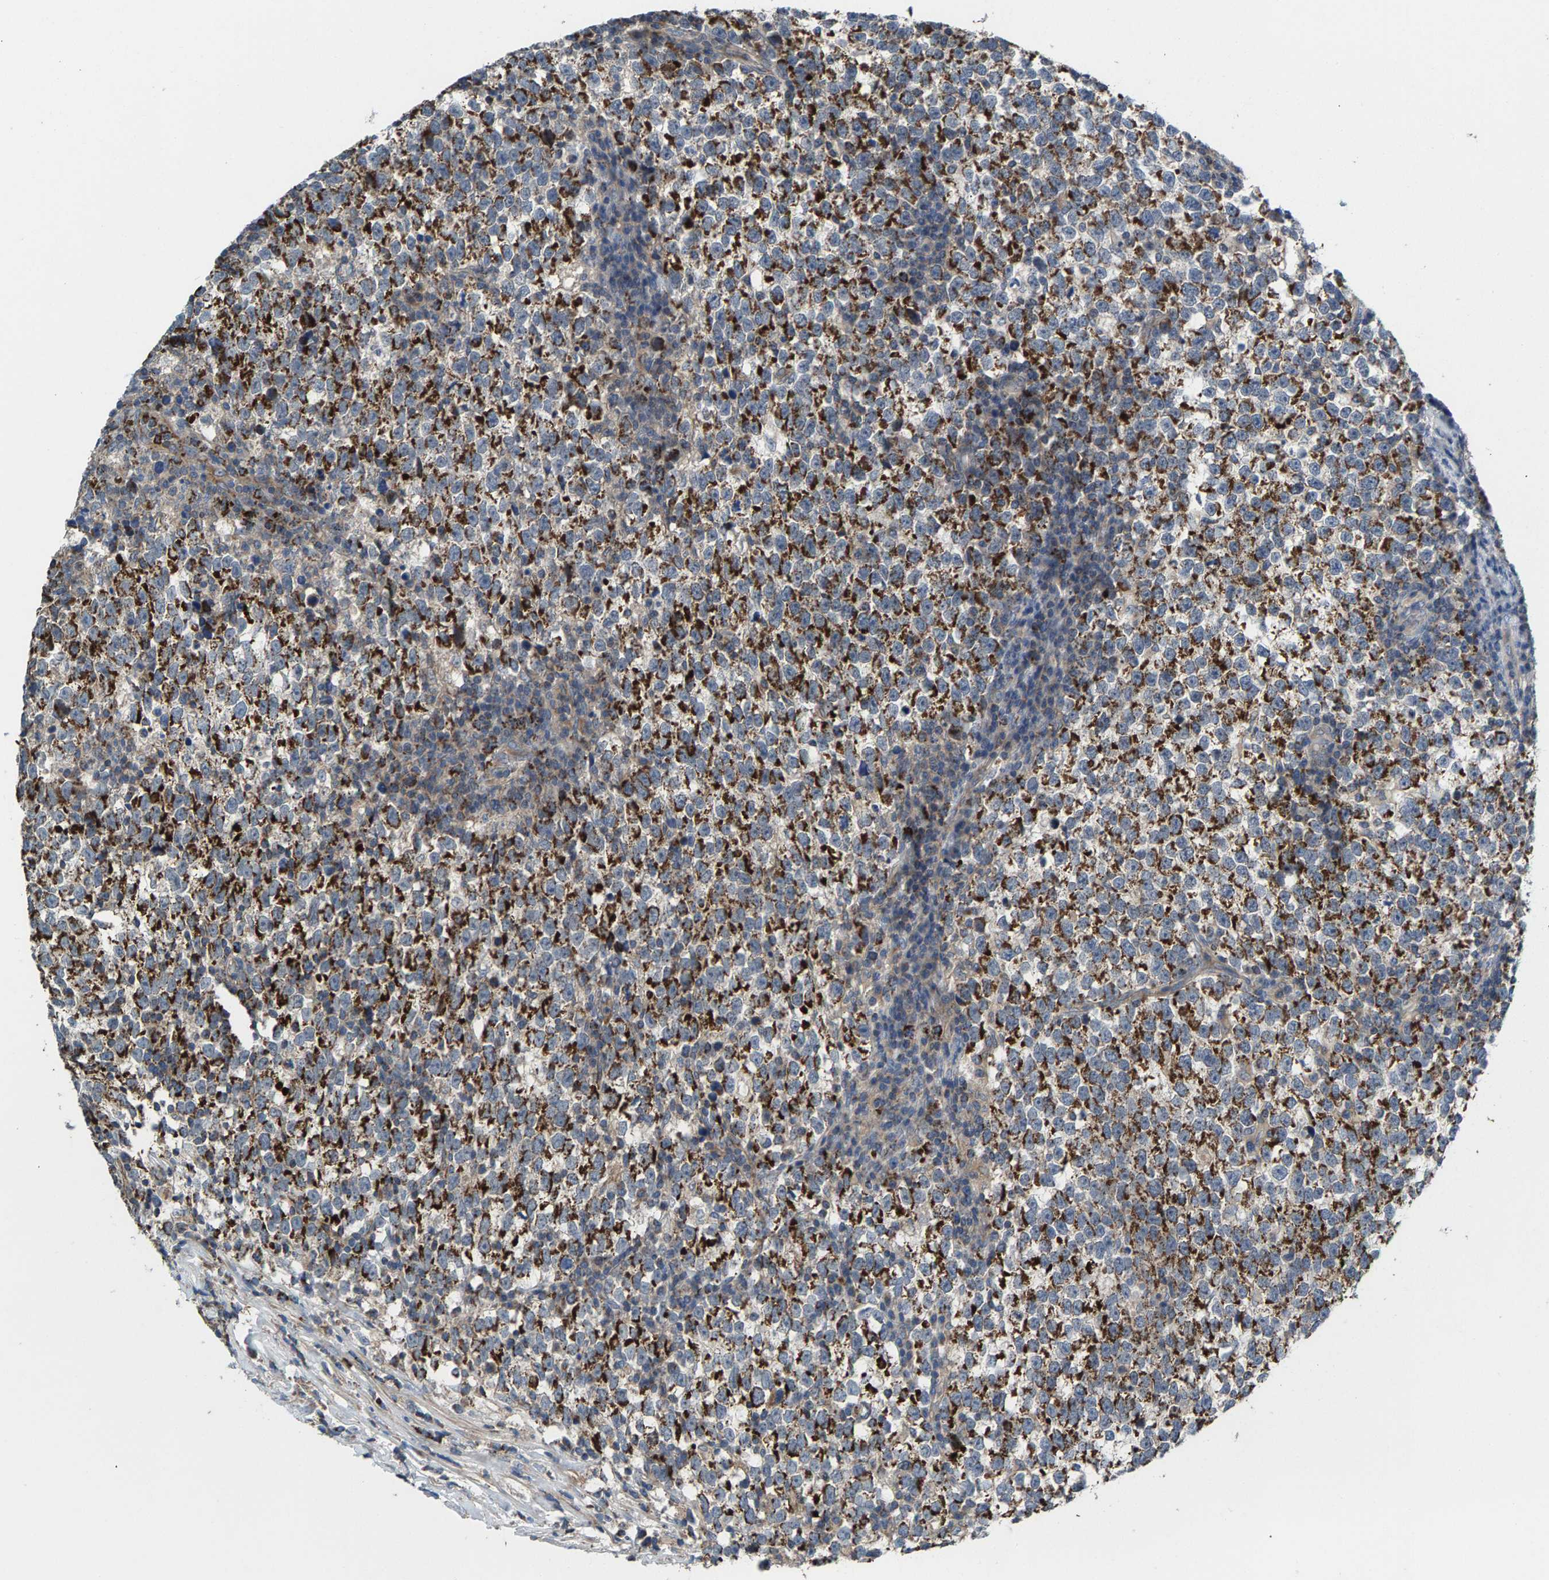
{"staining": {"intensity": "moderate", "quantity": ">75%", "location": "cytoplasmic/membranous"}, "tissue": "testis cancer", "cell_type": "Tumor cells", "image_type": "cancer", "snomed": [{"axis": "morphology", "description": "Normal tissue, NOS"}, {"axis": "morphology", "description": "Seminoma, NOS"}, {"axis": "topography", "description": "Testis"}], "caption": "Immunohistochemical staining of human seminoma (testis) demonstrates medium levels of moderate cytoplasmic/membranous protein positivity in approximately >75% of tumor cells.", "gene": "MRM1", "patient": {"sex": "male", "age": 43}}